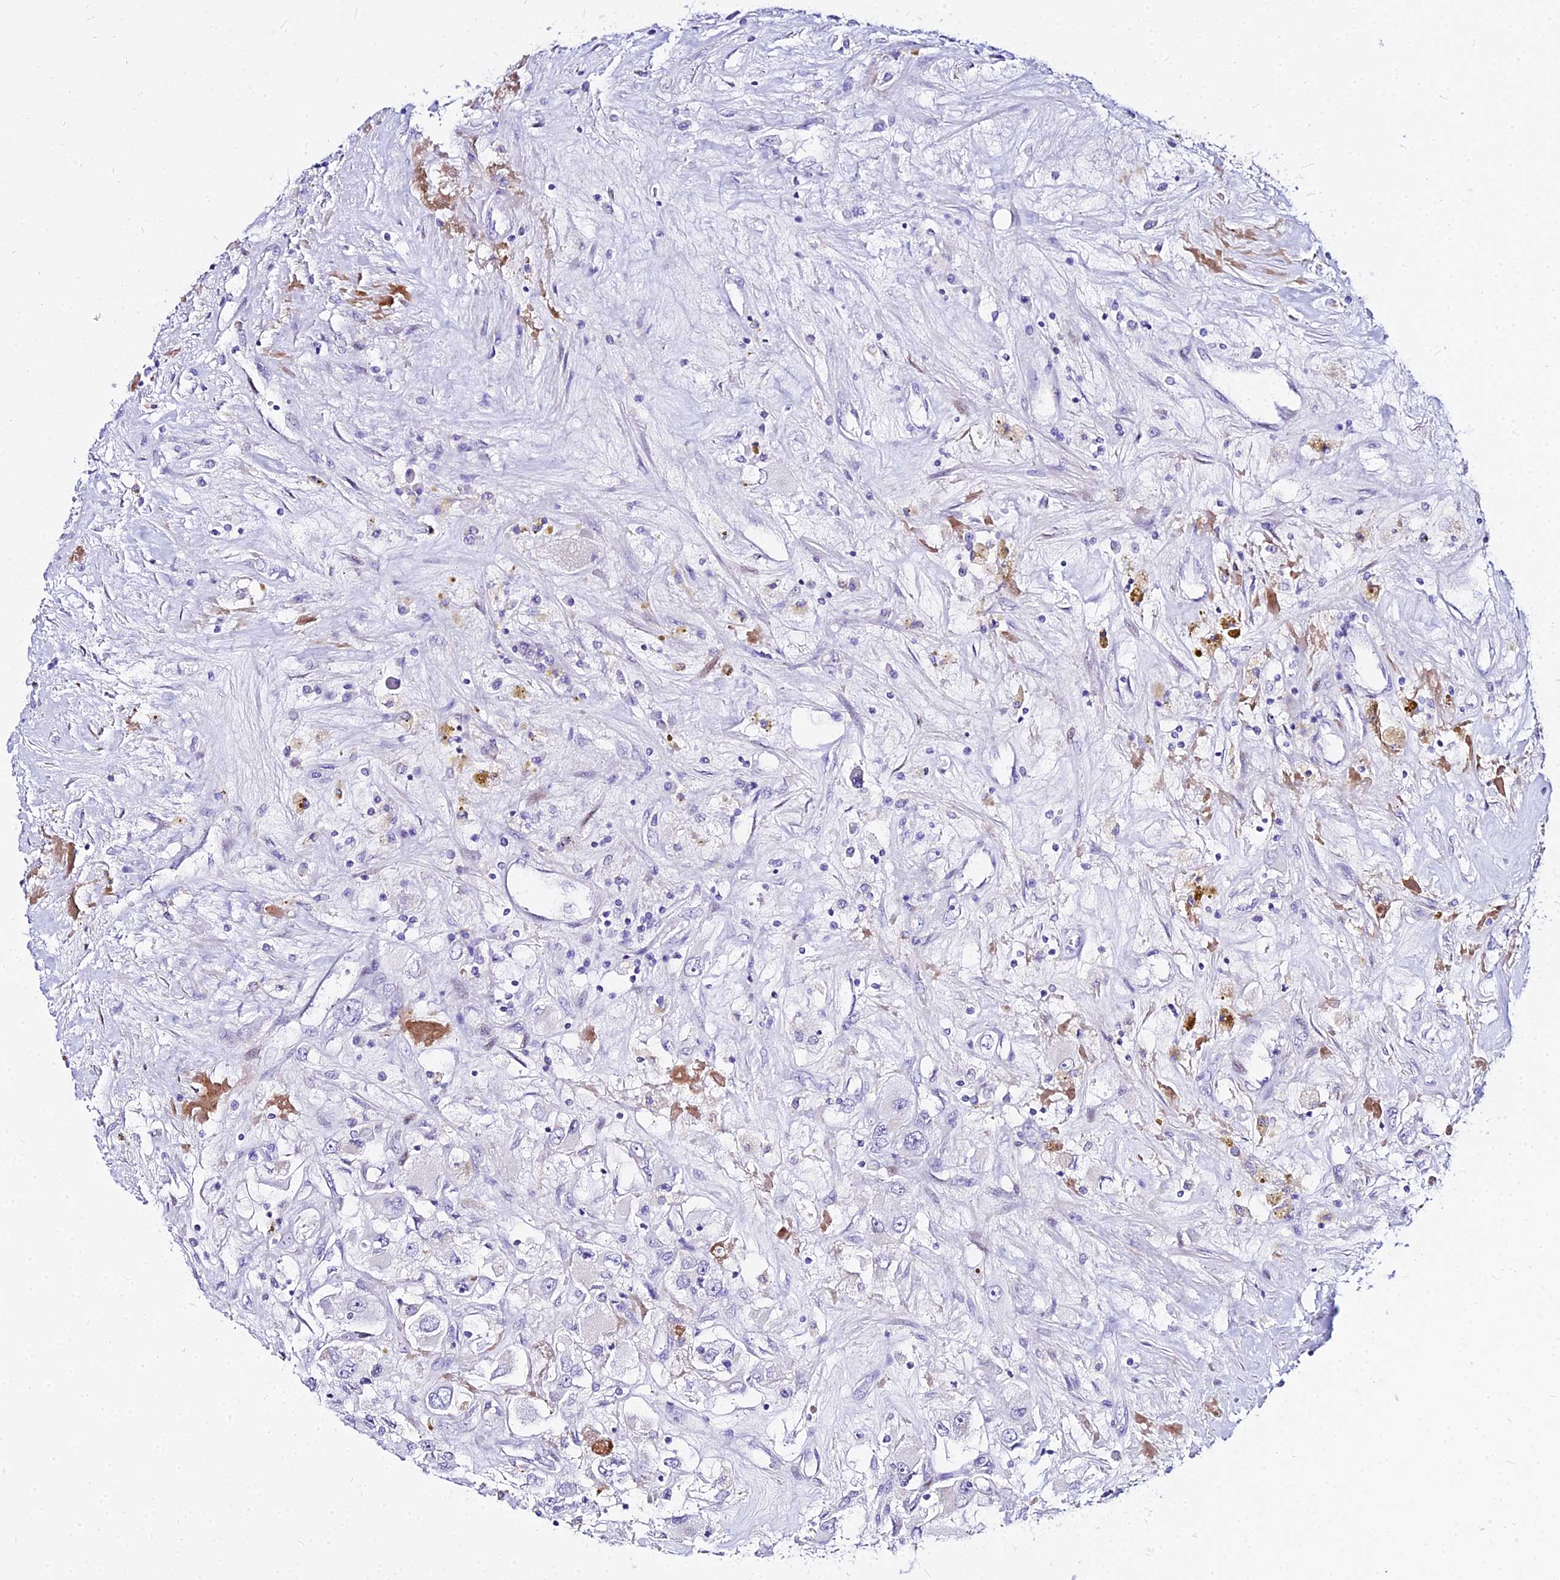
{"staining": {"intensity": "negative", "quantity": "none", "location": "none"}, "tissue": "renal cancer", "cell_type": "Tumor cells", "image_type": "cancer", "snomed": [{"axis": "morphology", "description": "Adenocarcinoma, NOS"}, {"axis": "topography", "description": "Kidney"}], "caption": "The immunohistochemistry photomicrograph has no significant expression in tumor cells of renal adenocarcinoma tissue.", "gene": "CARD18", "patient": {"sex": "female", "age": 52}}